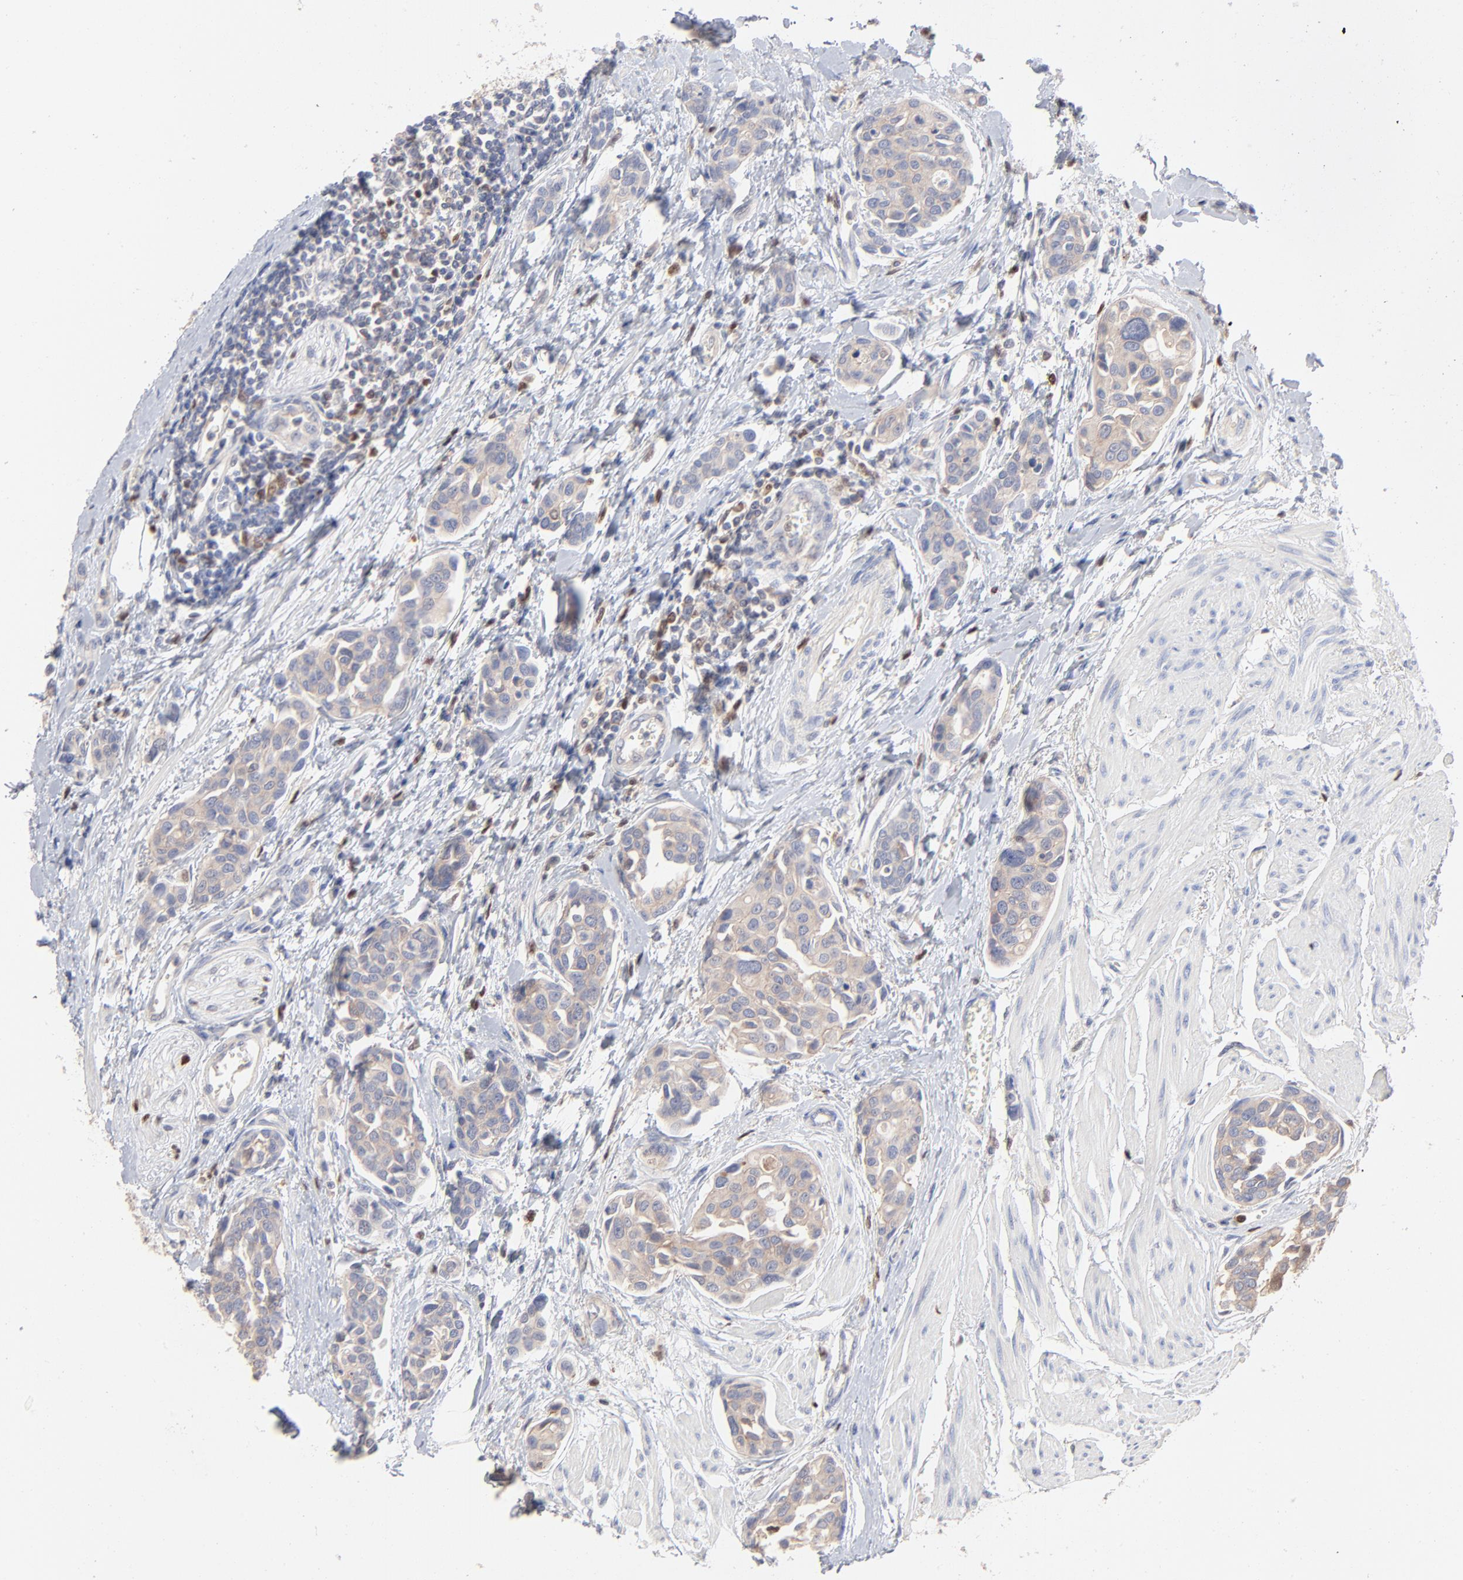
{"staining": {"intensity": "negative", "quantity": "none", "location": "none"}, "tissue": "urothelial cancer", "cell_type": "Tumor cells", "image_type": "cancer", "snomed": [{"axis": "morphology", "description": "Urothelial carcinoma, High grade"}, {"axis": "topography", "description": "Urinary bladder"}], "caption": "The micrograph reveals no staining of tumor cells in urothelial cancer. (DAB immunohistochemistry, high magnification).", "gene": "ARHGEF6", "patient": {"sex": "male", "age": 78}}